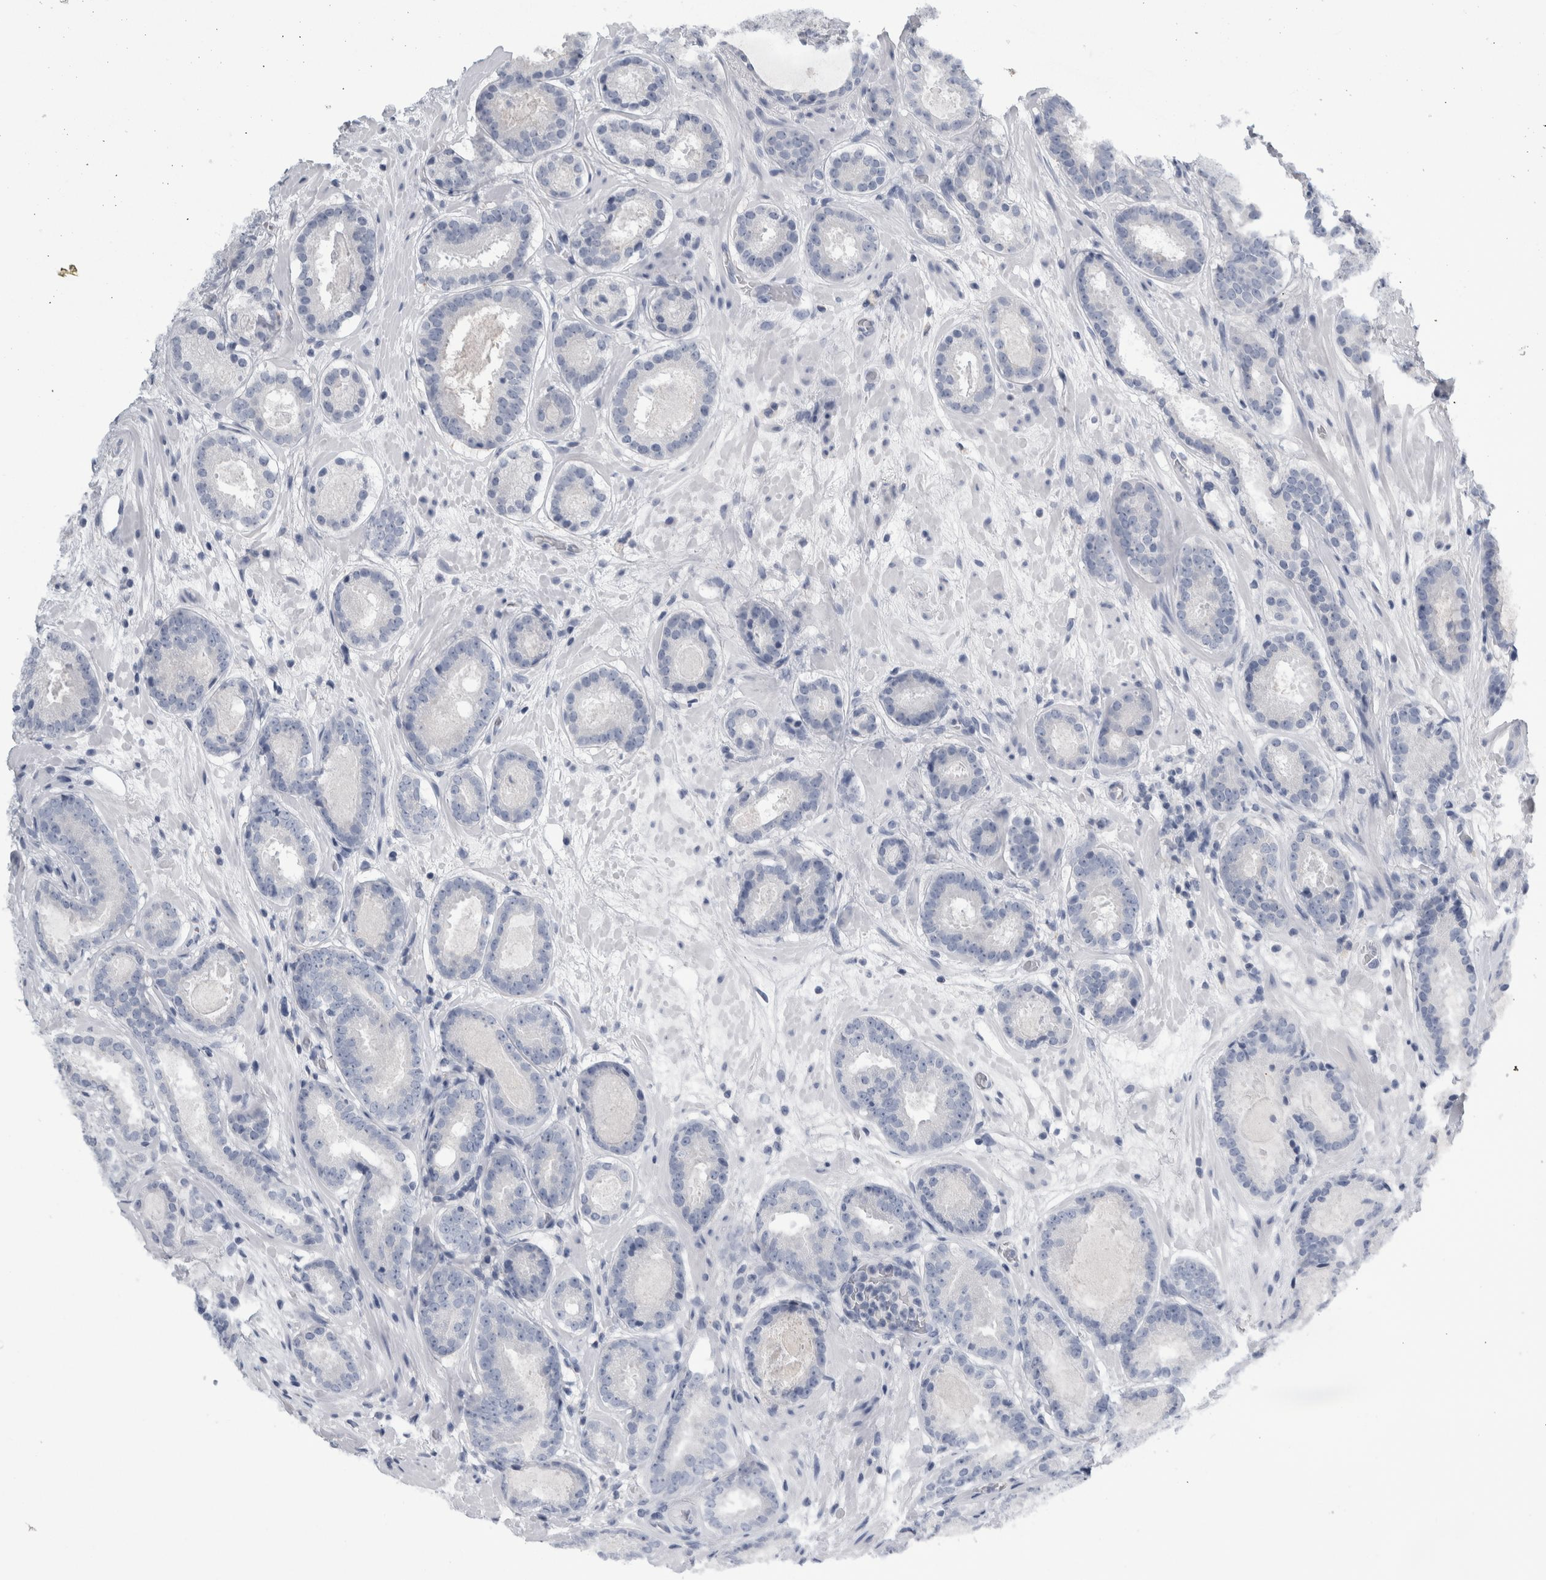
{"staining": {"intensity": "negative", "quantity": "none", "location": "none"}, "tissue": "prostate cancer", "cell_type": "Tumor cells", "image_type": "cancer", "snomed": [{"axis": "morphology", "description": "Adenocarcinoma, Low grade"}, {"axis": "topography", "description": "Prostate"}], "caption": "High power microscopy histopathology image of an immunohistochemistry (IHC) photomicrograph of prostate adenocarcinoma (low-grade), revealing no significant positivity in tumor cells.", "gene": "ANKFY1", "patient": {"sex": "male", "age": 69}}